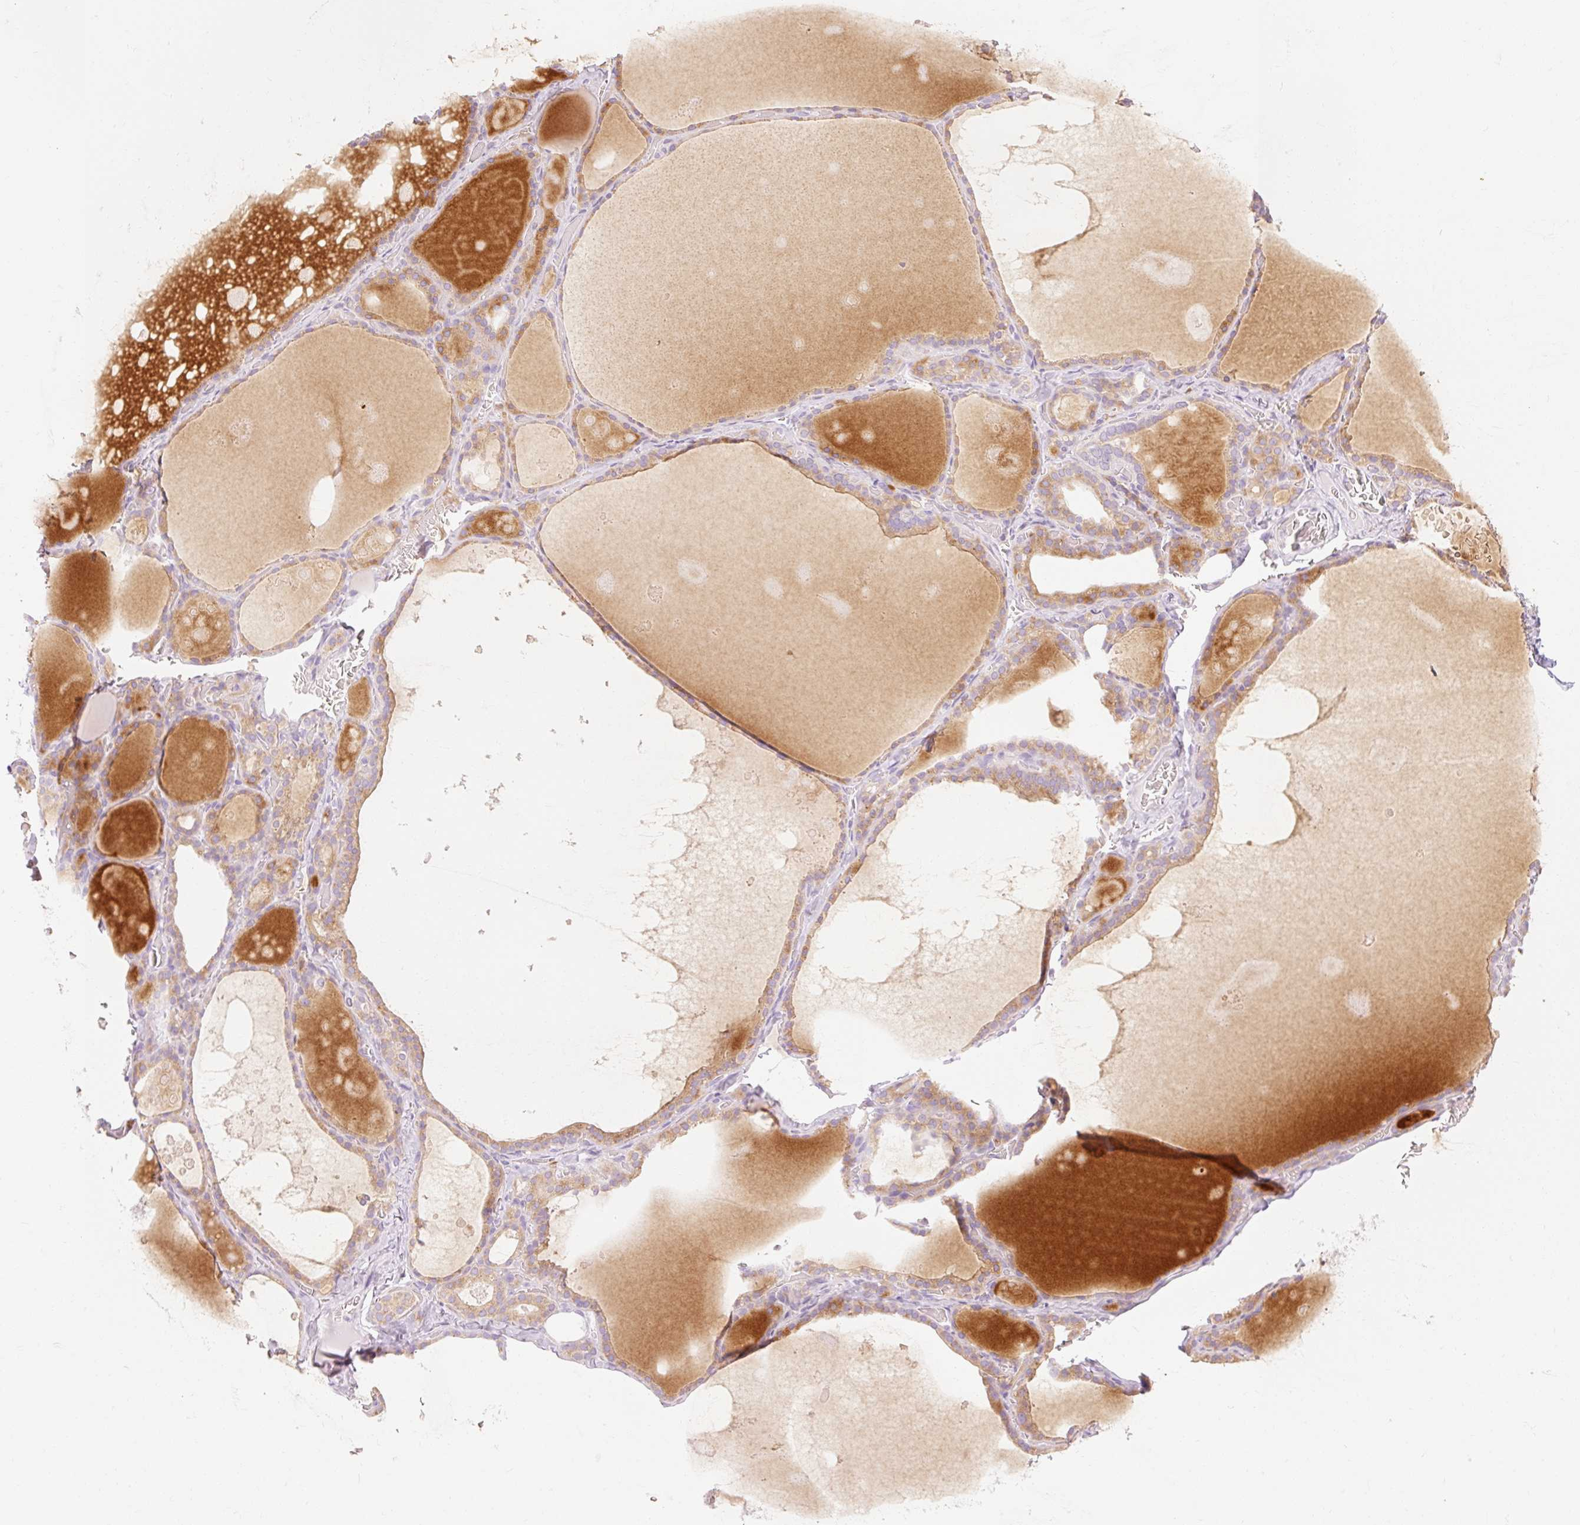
{"staining": {"intensity": "moderate", "quantity": "25%-75%", "location": "cytoplasmic/membranous"}, "tissue": "thyroid gland", "cell_type": "Glandular cells", "image_type": "normal", "snomed": [{"axis": "morphology", "description": "Normal tissue, NOS"}, {"axis": "topography", "description": "Thyroid gland"}], "caption": "Moderate cytoplasmic/membranous staining is present in approximately 25%-75% of glandular cells in normal thyroid gland. (Brightfield microscopy of DAB IHC at high magnification).", "gene": "MYO1D", "patient": {"sex": "male", "age": 56}}